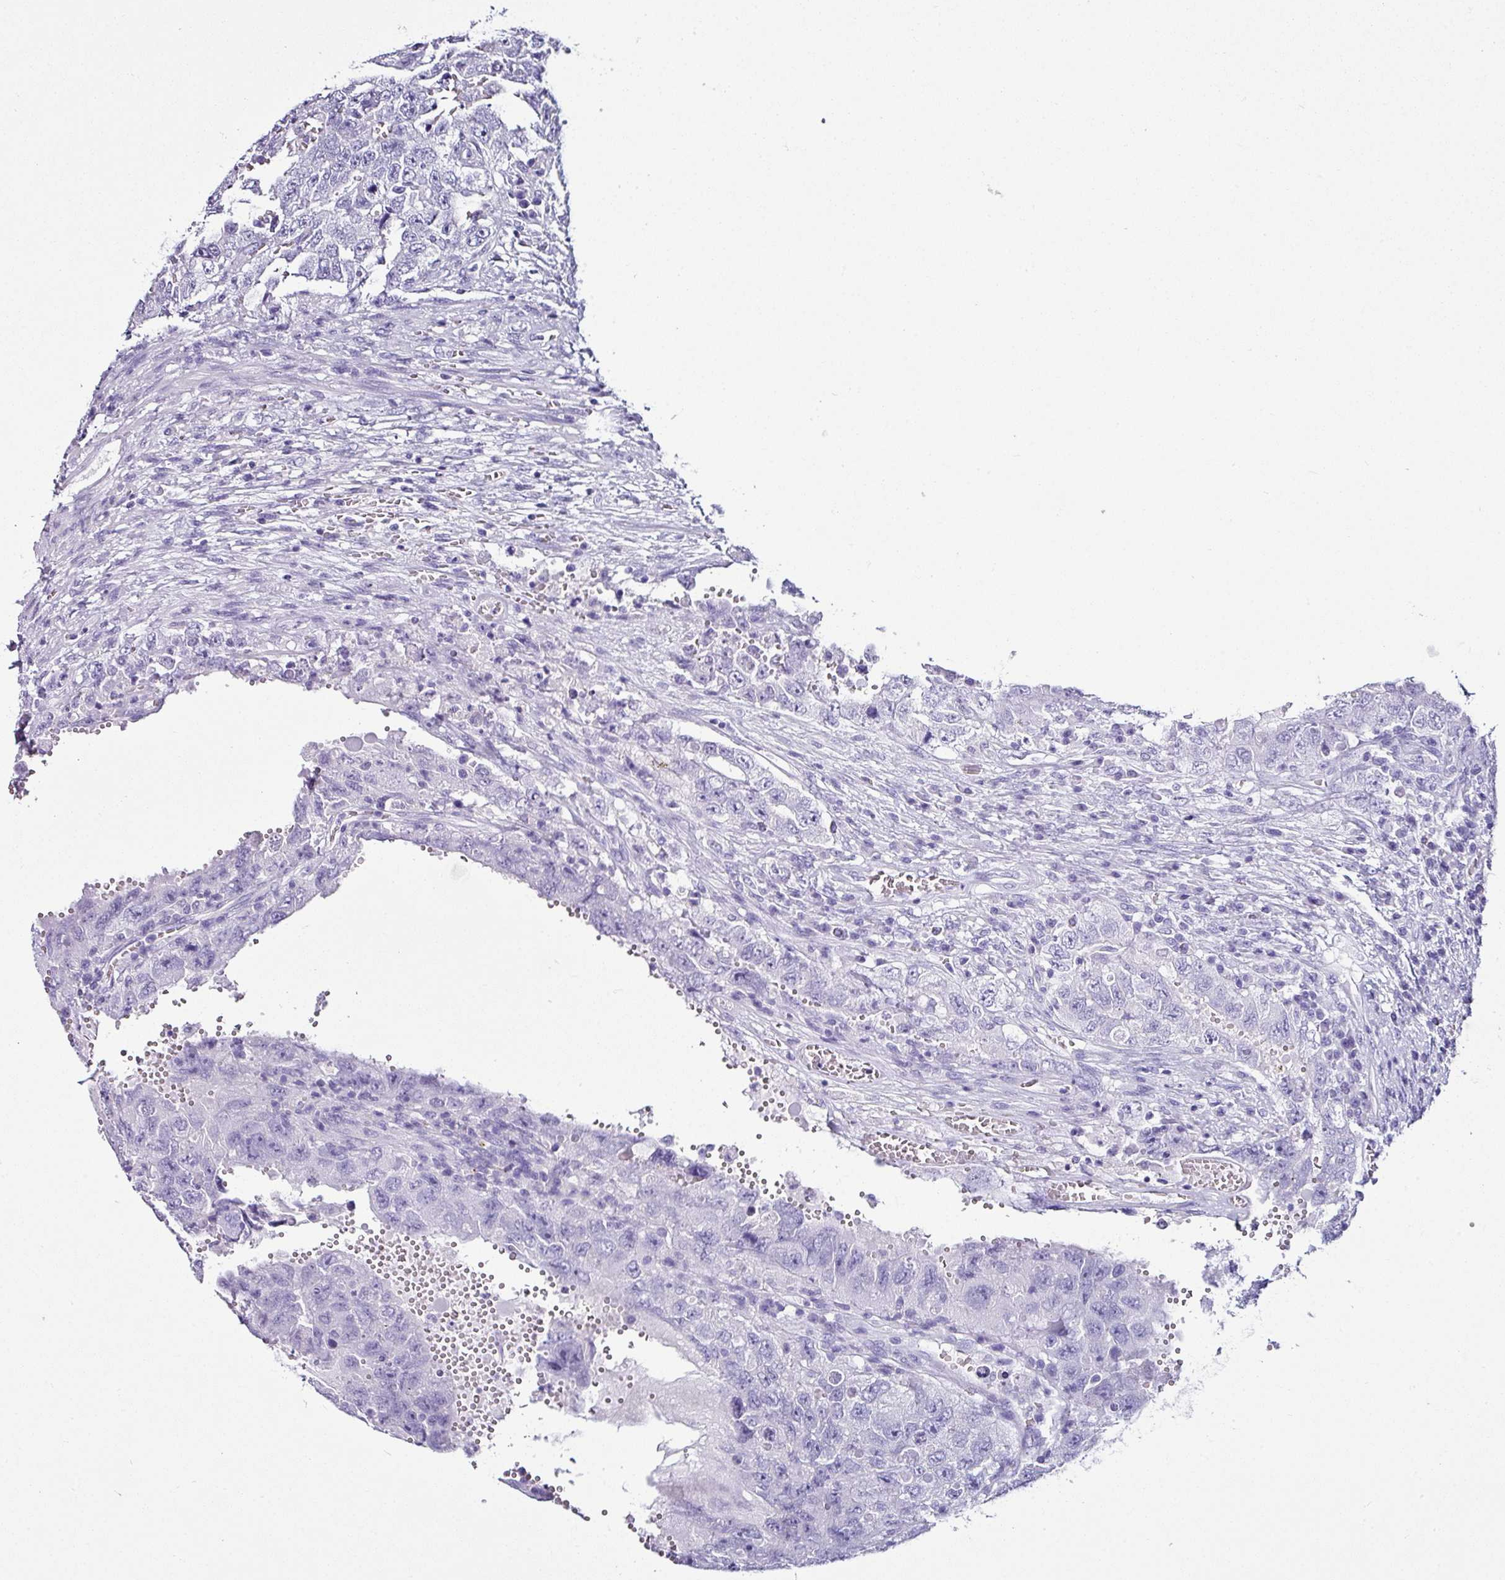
{"staining": {"intensity": "negative", "quantity": "none", "location": "none"}, "tissue": "testis cancer", "cell_type": "Tumor cells", "image_type": "cancer", "snomed": [{"axis": "morphology", "description": "Carcinoma, Embryonal, NOS"}, {"axis": "topography", "description": "Testis"}], "caption": "High power microscopy histopathology image of an immunohistochemistry (IHC) image of testis cancer, revealing no significant expression in tumor cells. (DAB immunohistochemistry visualized using brightfield microscopy, high magnification).", "gene": "NAPSA", "patient": {"sex": "male", "age": 26}}